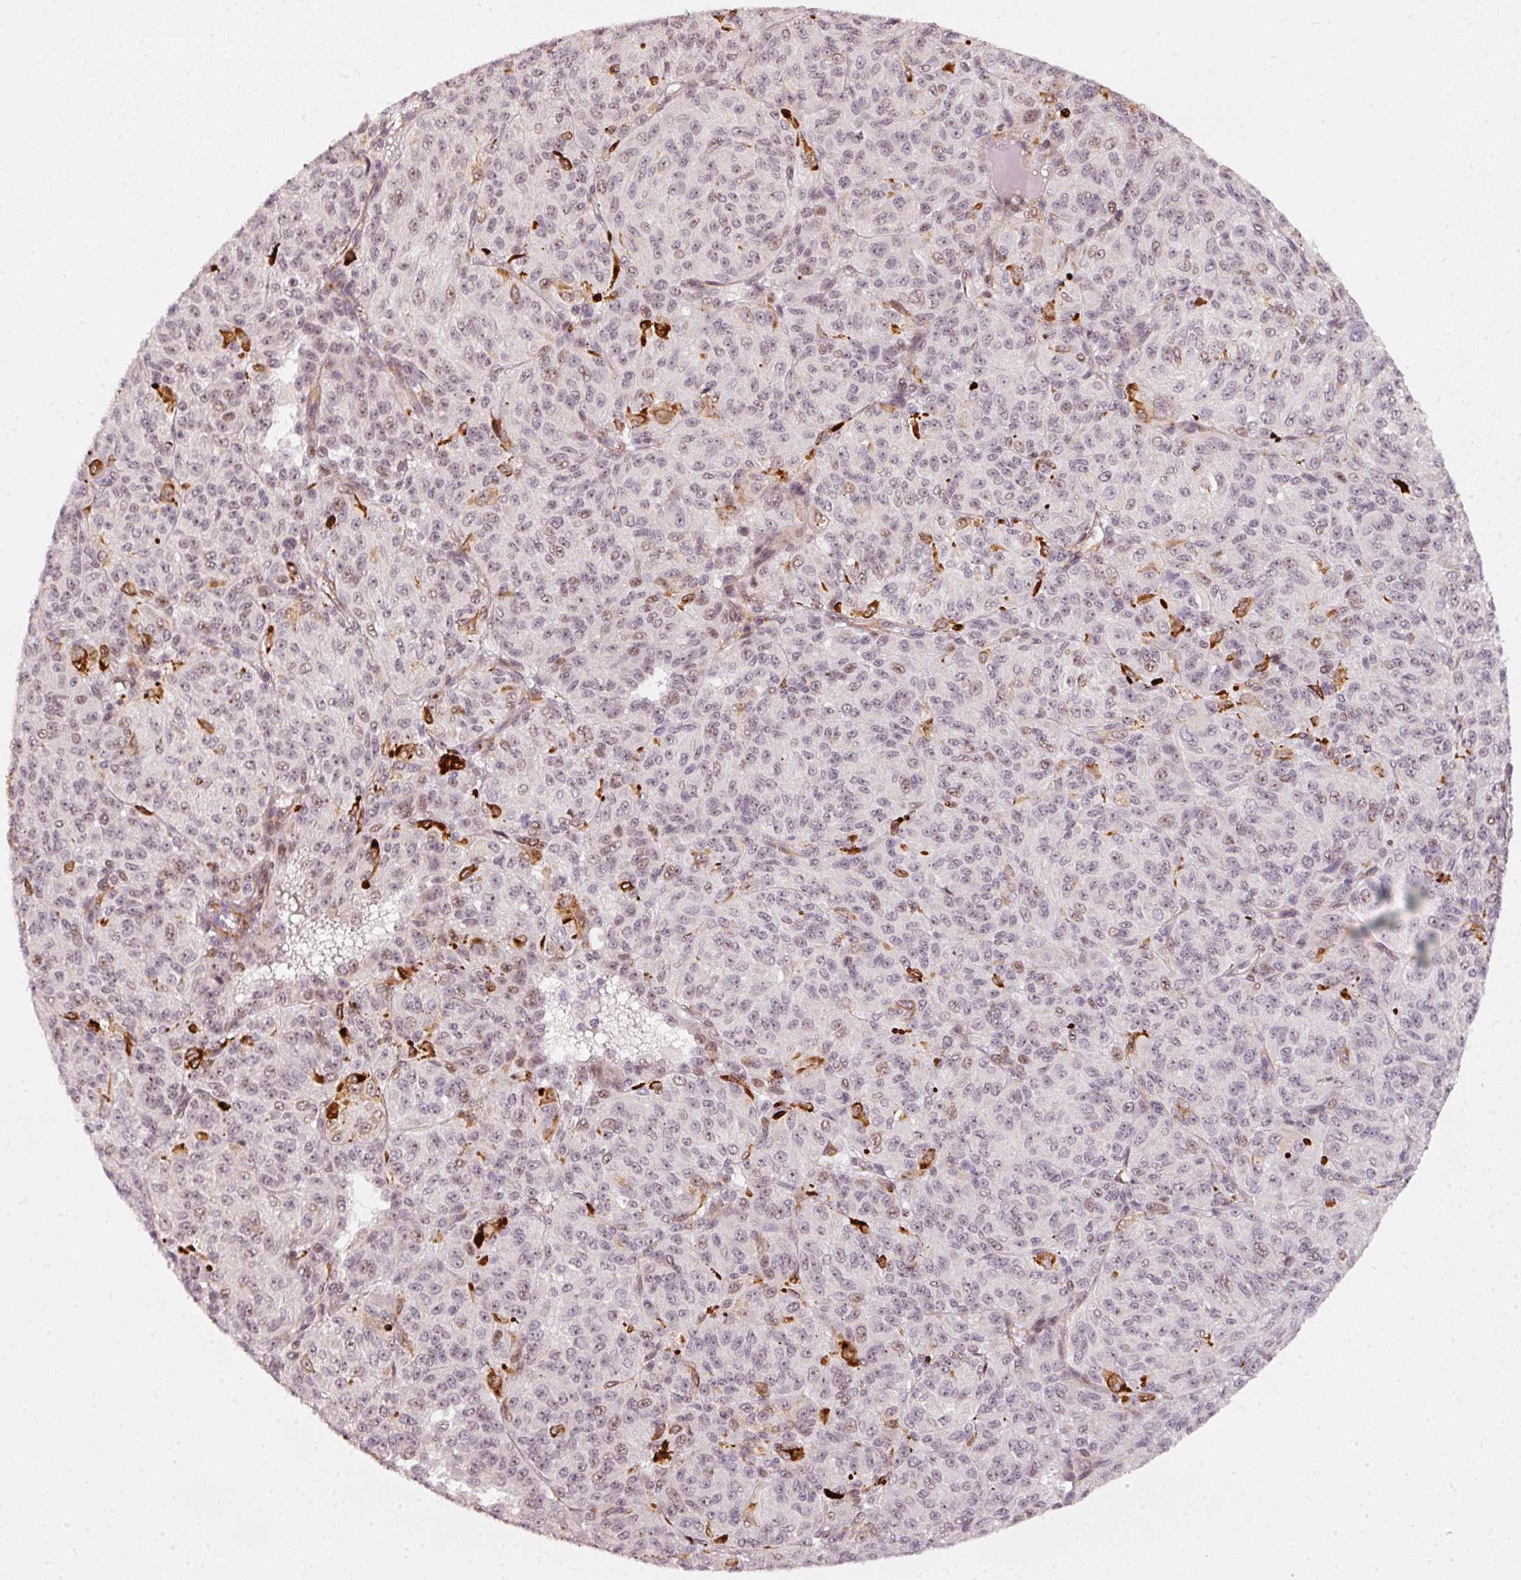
{"staining": {"intensity": "weak", "quantity": "25%-75%", "location": "nuclear"}, "tissue": "melanoma", "cell_type": "Tumor cells", "image_type": "cancer", "snomed": [{"axis": "morphology", "description": "Malignant melanoma, Metastatic site"}, {"axis": "topography", "description": "Brain"}], "caption": "Tumor cells demonstrate low levels of weak nuclear positivity in about 25%-75% of cells in melanoma.", "gene": "MXRA8", "patient": {"sex": "female", "age": 56}}